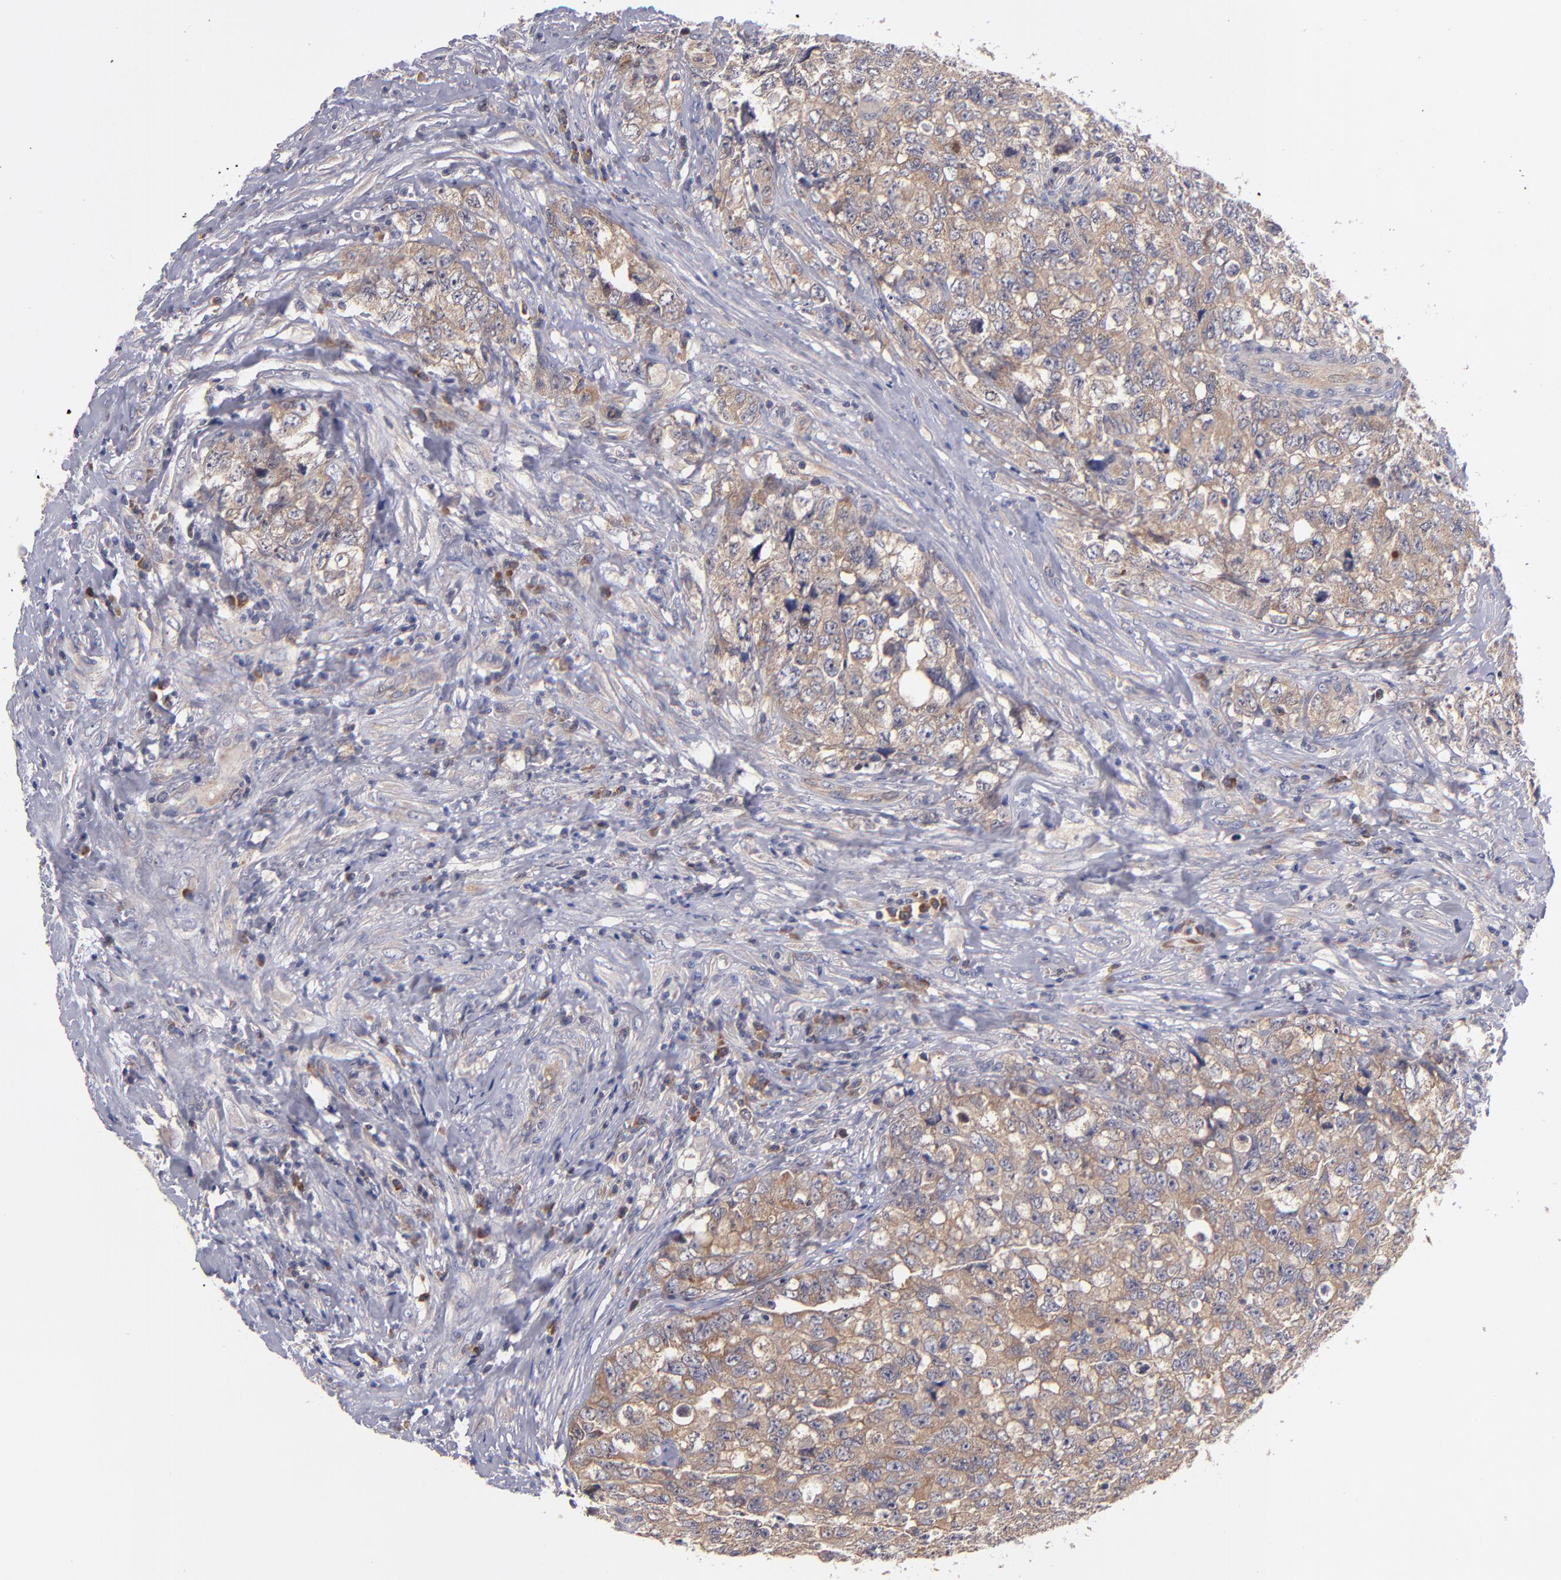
{"staining": {"intensity": "weak", "quantity": ">75%", "location": "cytoplasmic/membranous"}, "tissue": "testis cancer", "cell_type": "Tumor cells", "image_type": "cancer", "snomed": [{"axis": "morphology", "description": "Carcinoma, Embryonal, NOS"}, {"axis": "topography", "description": "Testis"}], "caption": "Immunohistochemistry (IHC) (DAB (3,3'-diaminobenzidine)) staining of human embryonal carcinoma (testis) shows weak cytoplasmic/membranous protein positivity in about >75% of tumor cells.", "gene": "EIF3L", "patient": {"sex": "male", "age": 31}}